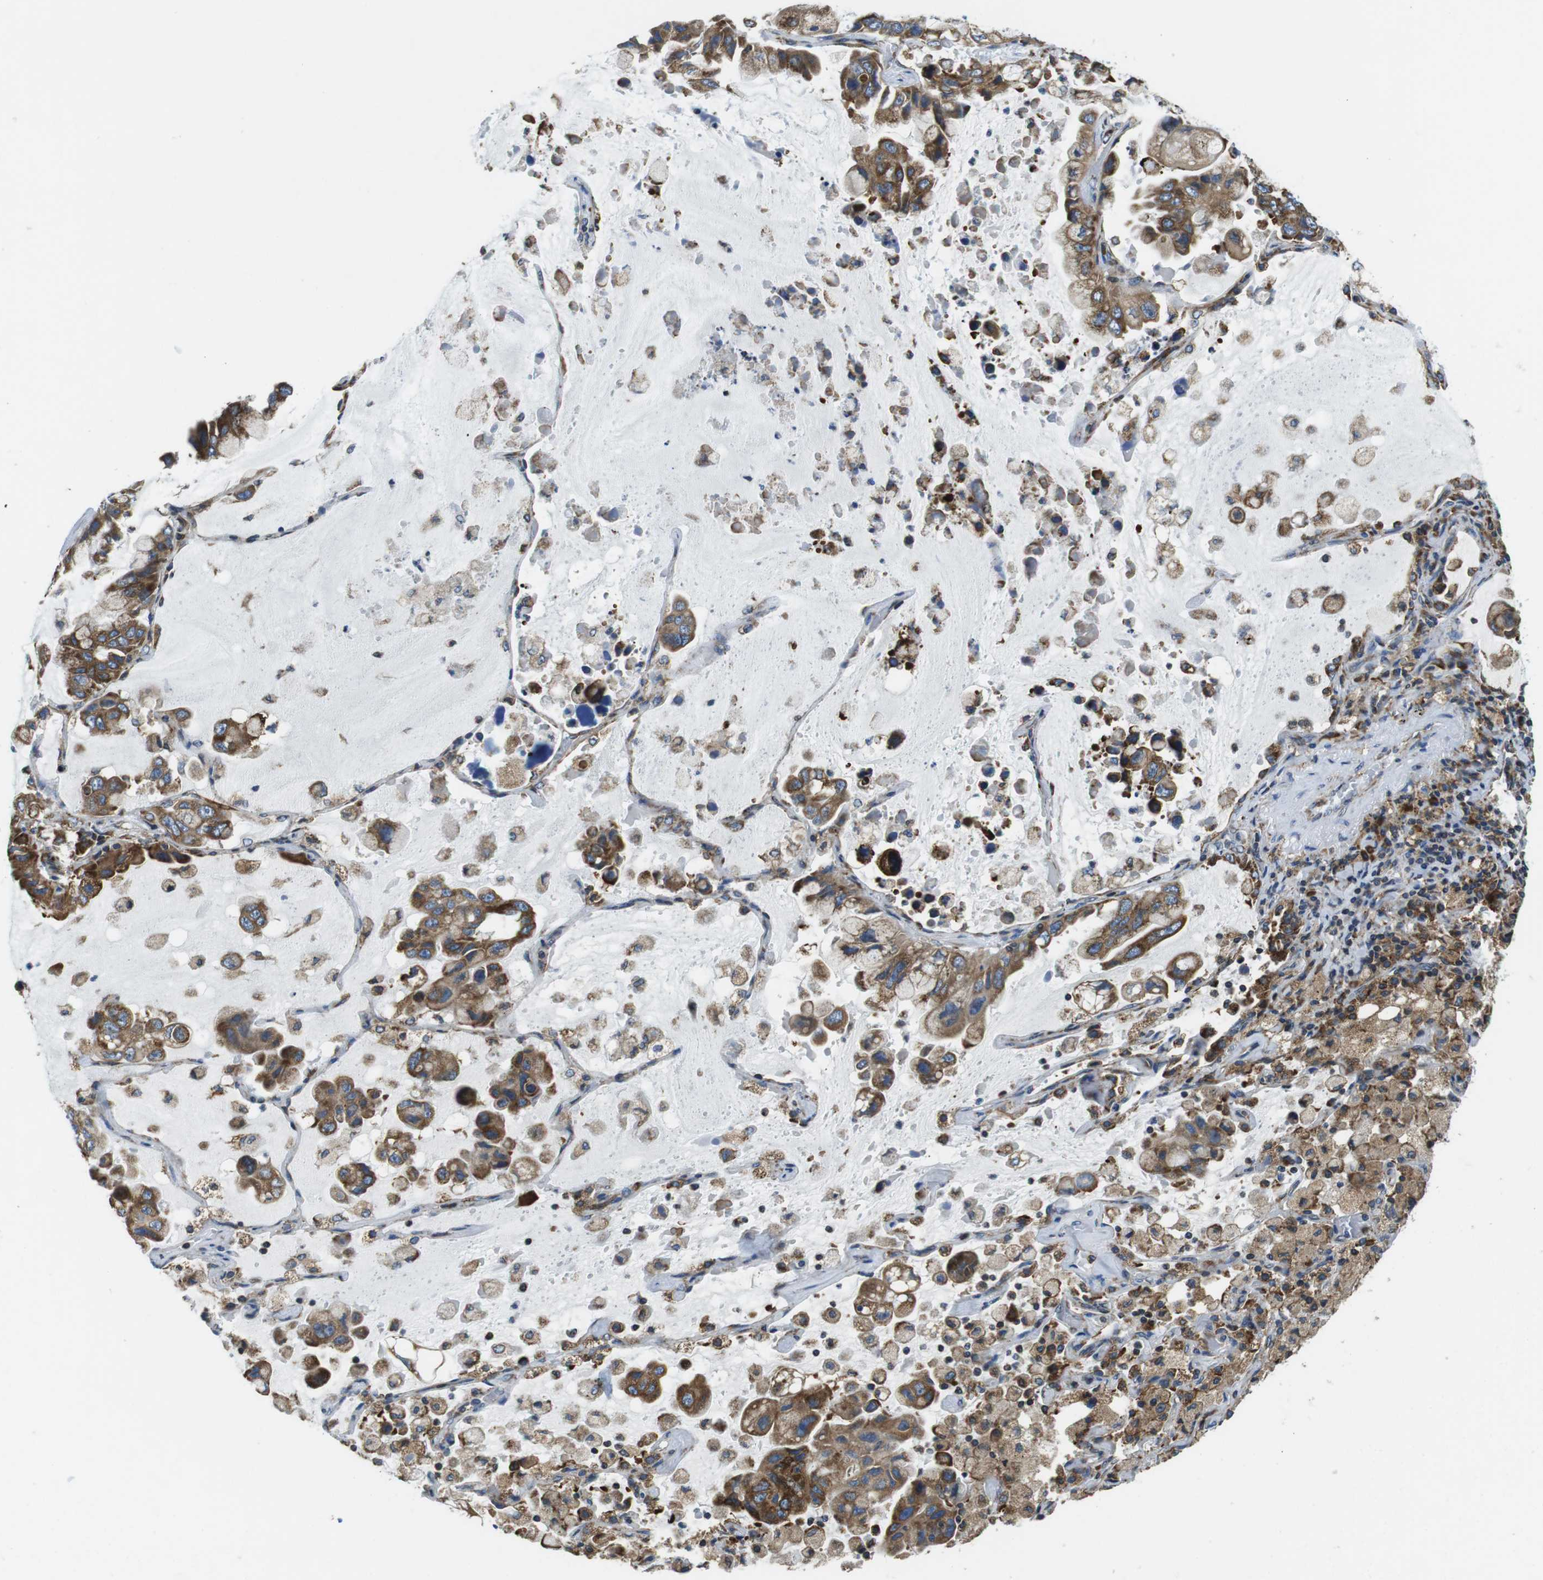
{"staining": {"intensity": "moderate", "quantity": ">75%", "location": "cytoplasmic/membranous"}, "tissue": "lung cancer", "cell_type": "Tumor cells", "image_type": "cancer", "snomed": [{"axis": "morphology", "description": "Adenocarcinoma, NOS"}, {"axis": "topography", "description": "Lung"}], "caption": "This histopathology image shows lung cancer (adenocarcinoma) stained with immunohistochemistry to label a protein in brown. The cytoplasmic/membranous of tumor cells show moderate positivity for the protein. Nuclei are counter-stained blue.", "gene": "UGGT1", "patient": {"sex": "male", "age": 64}}